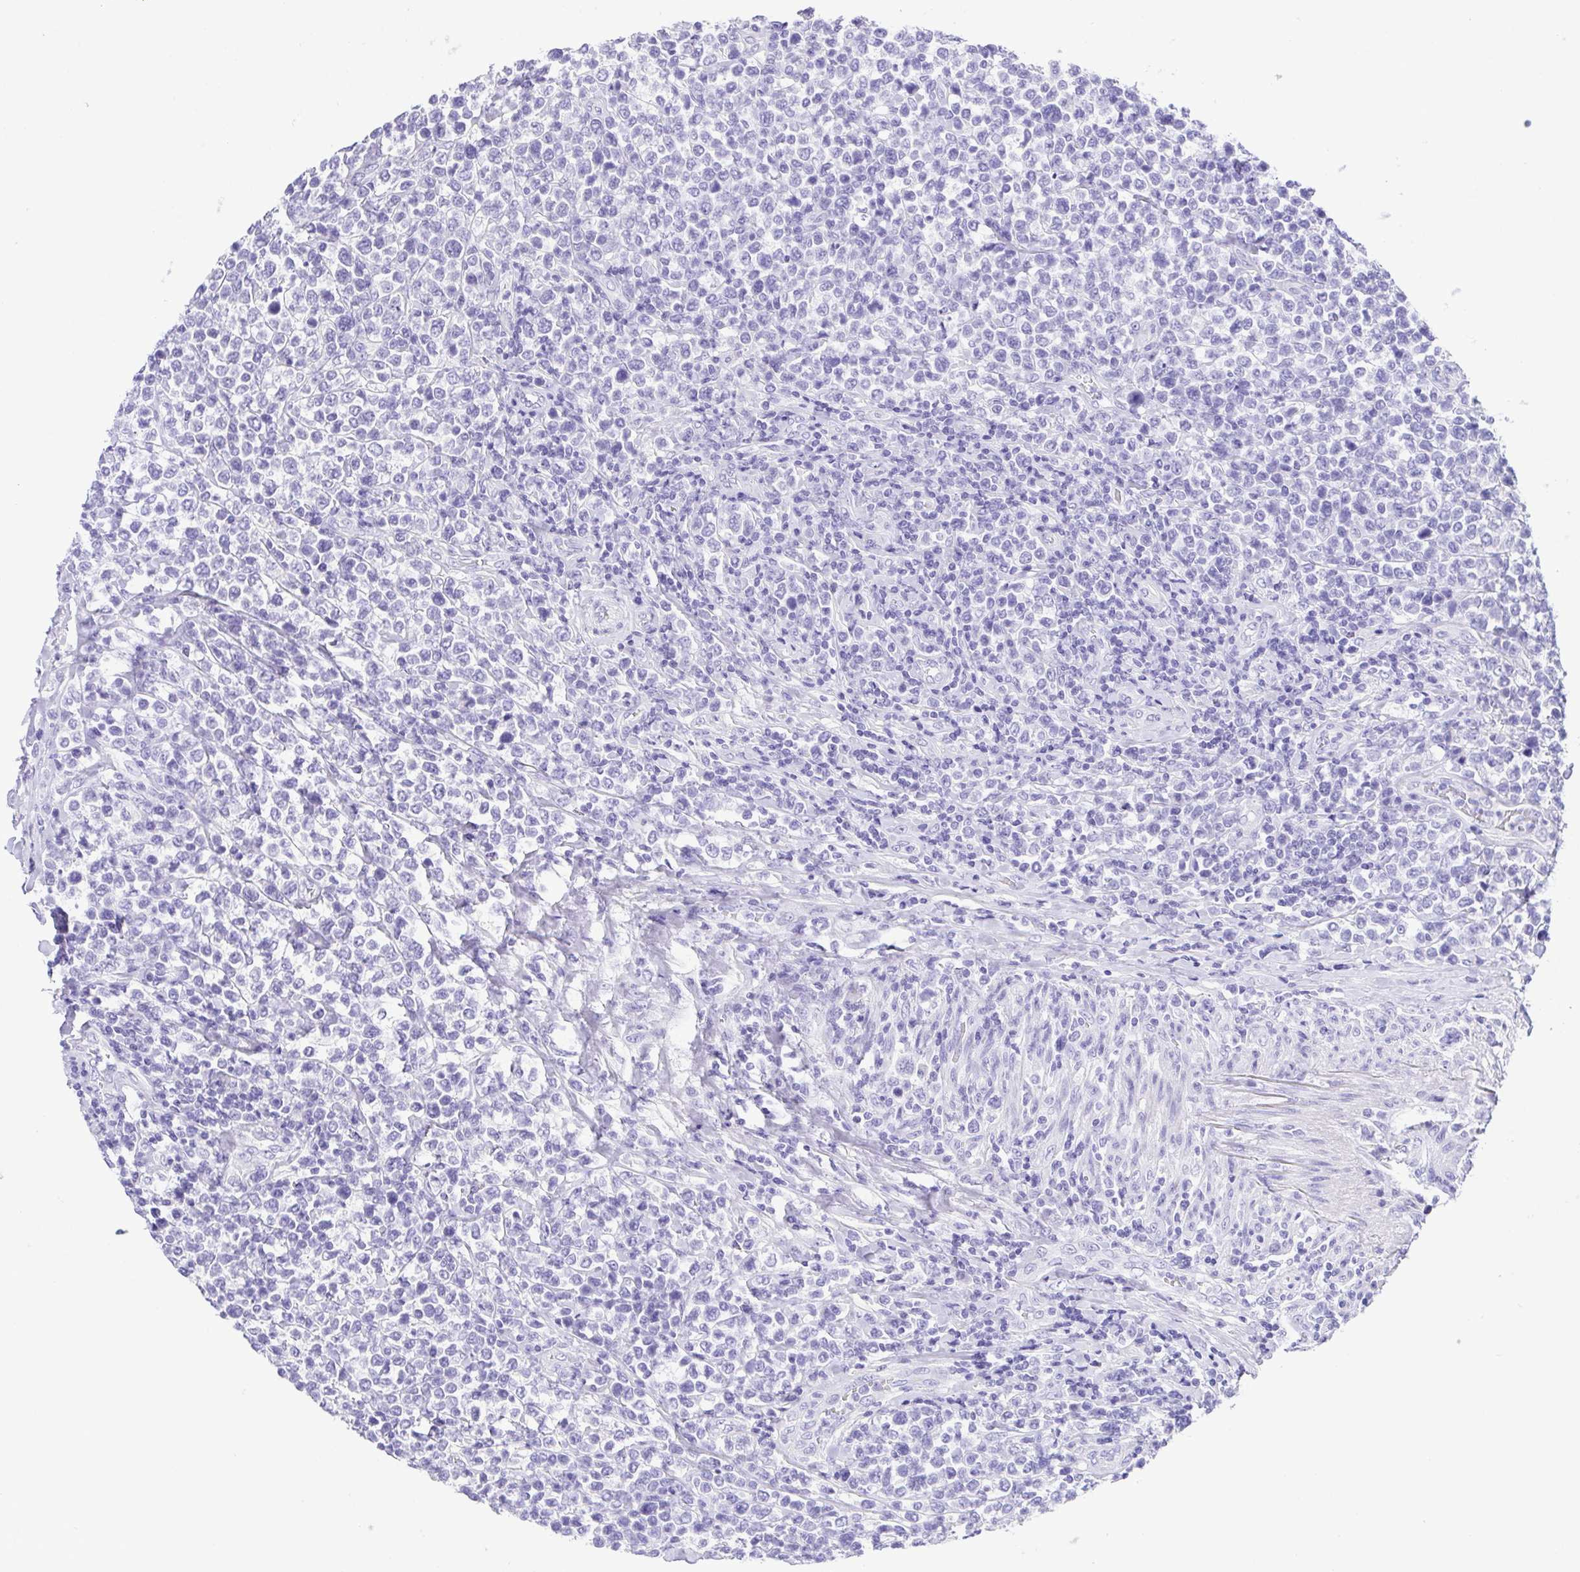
{"staining": {"intensity": "negative", "quantity": "none", "location": "none"}, "tissue": "lymphoma", "cell_type": "Tumor cells", "image_type": "cancer", "snomed": [{"axis": "morphology", "description": "Malignant lymphoma, non-Hodgkin's type, High grade"}, {"axis": "topography", "description": "Soft tissue"}], "caption": "The image exhibits no staining of tumor cells in lymphoma.", "gene": "OVGP1", "patient": {"sex": "female", "age": 56}}